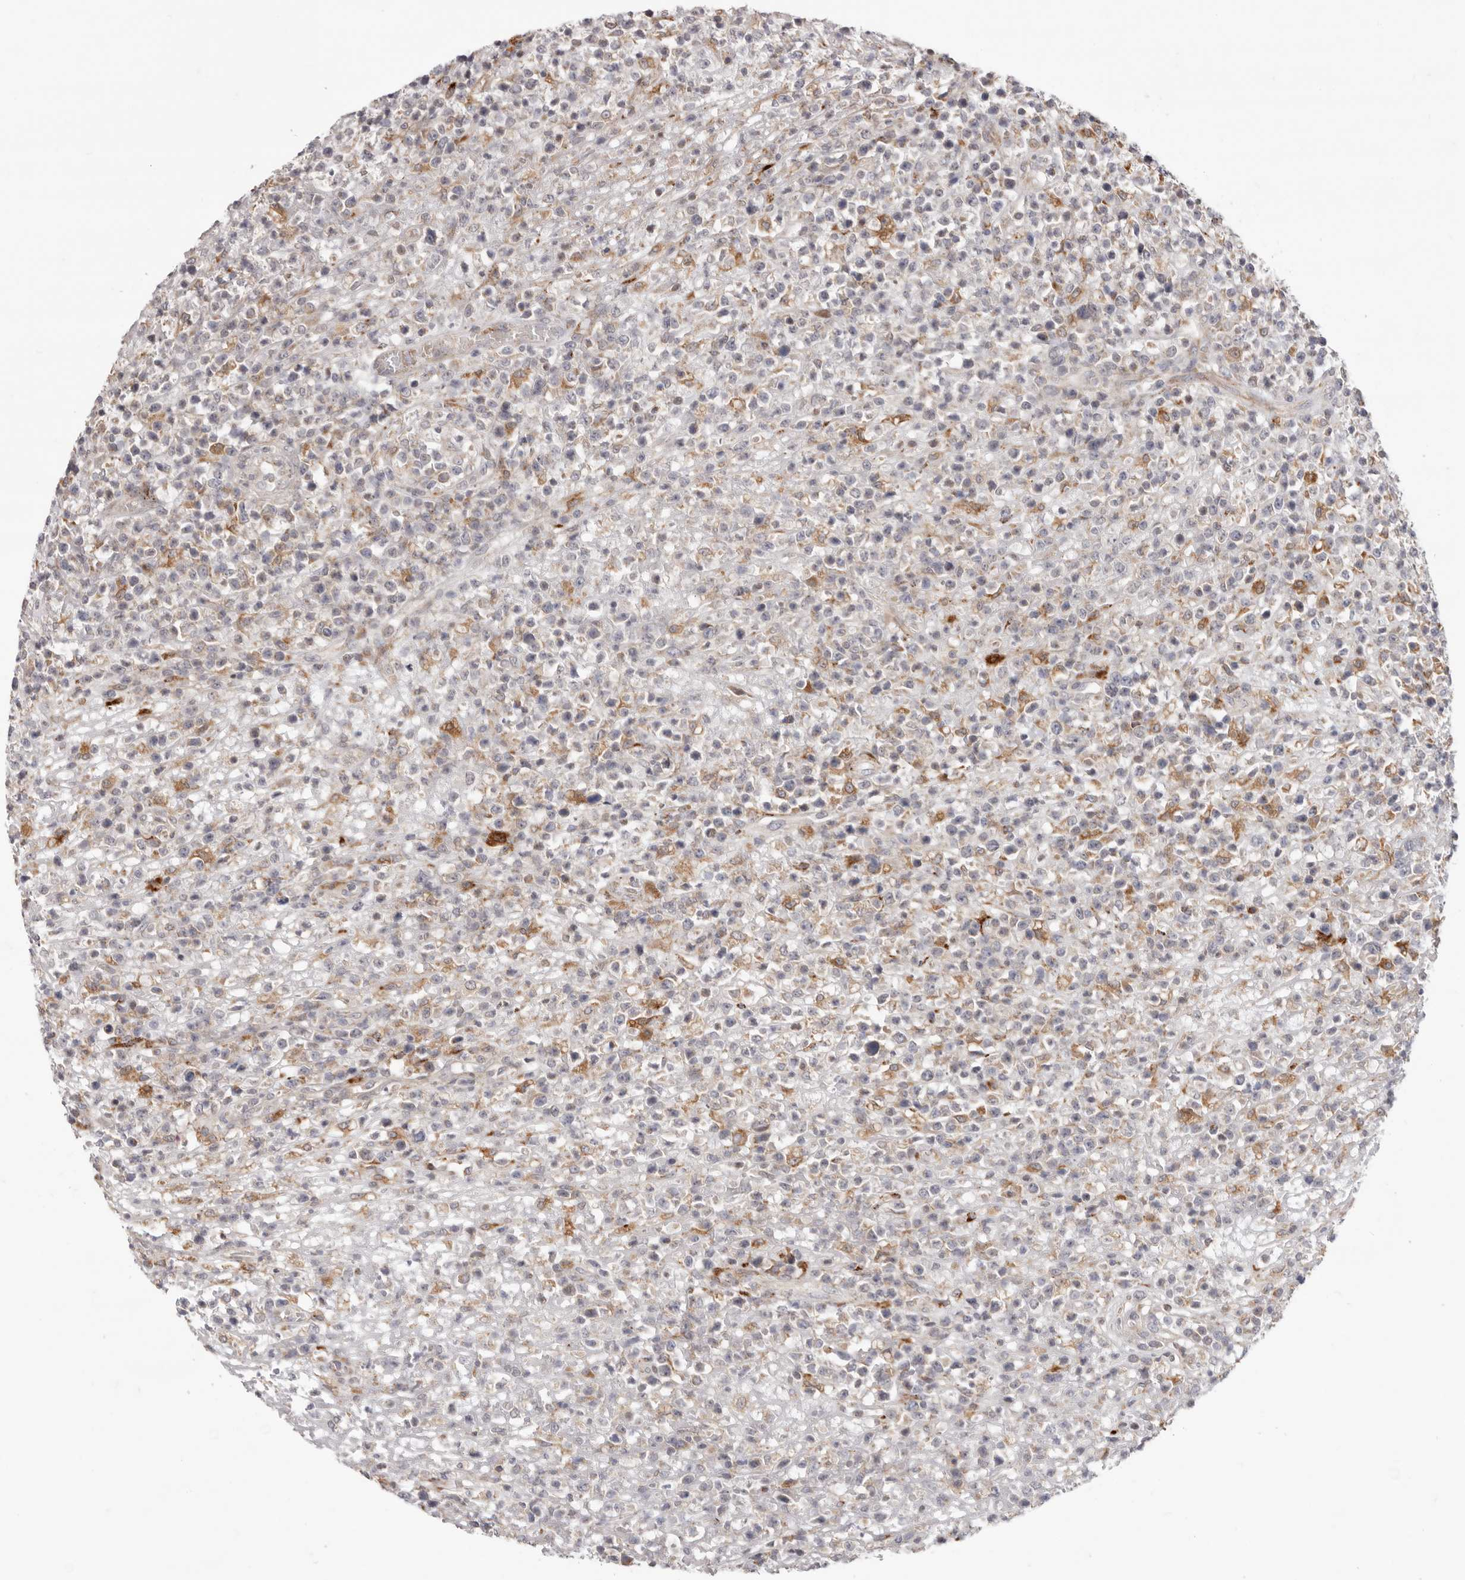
{"staining": {"intensity": "weak", "quantity": "<25%", "location": "cytoplasmic/membranous"}, "tissue": "lymphoma", "cell_type": "Tumor cells", "image_type": "cancer", "snomed": [{"axis": "morphology", "description": "Malignant lymphoma, non-Hodgkin's type, High grade"}, {"axis": "topography", "description": "Colon"}], "caption": "This is a image of immunohistochemistry (IHC) staining of lymphoma, which shows no expression in tumor cells. The staining was performed using DAB (3,3'-diaminobenzidine) to visualize the protein expression in brown, while the nuclei were stained in blue with hematoxylin (Magnification: 20x).", "gene": "TOR3A", "patient": {"sex": "female", "age": 53}}